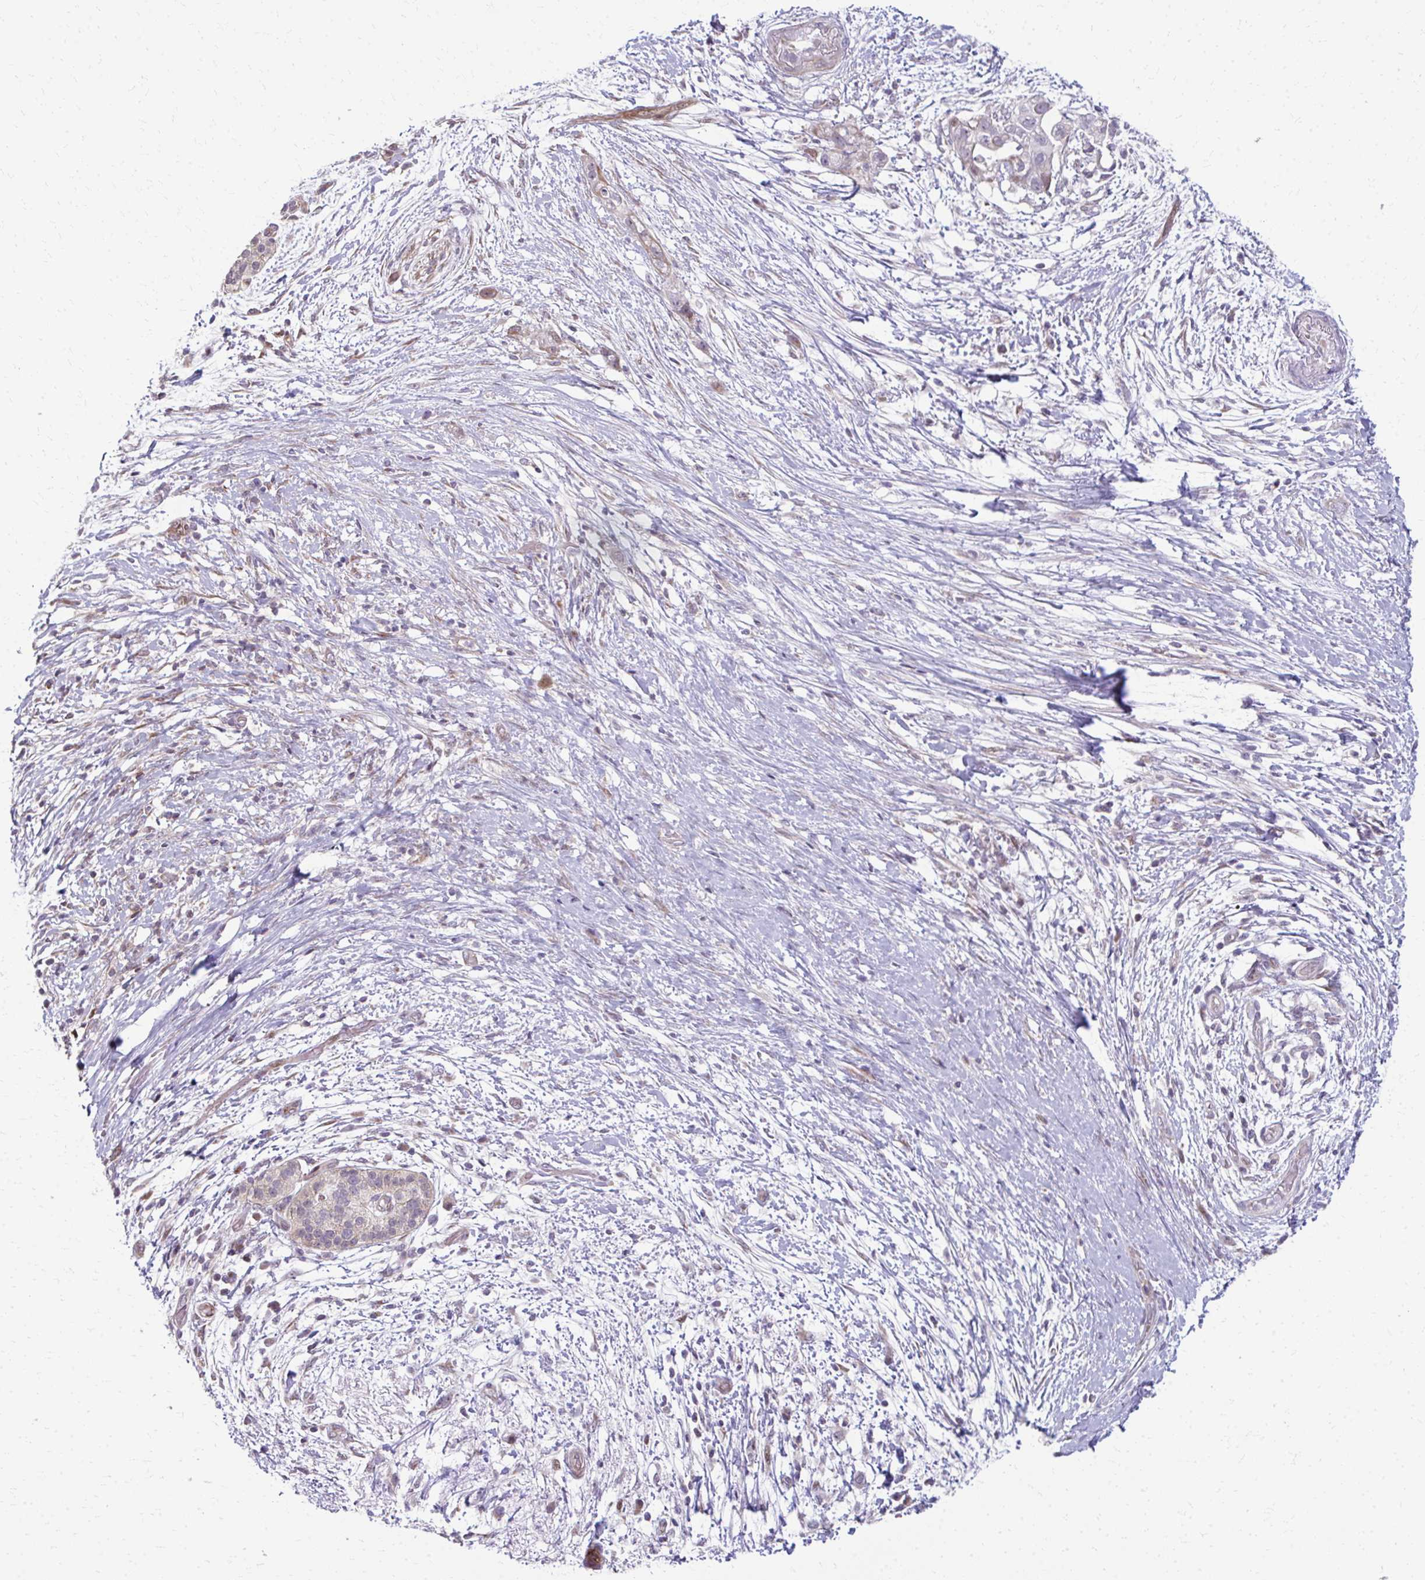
{"staining": {"intensity": "weak", "quantity": "25%-75%", "location": "cytoplasmic/membranous,nuclear"}, "tissue": "pancreatic cancer", "cell_type": "Tumor cells", "image_type": "cancer", "snomed": [{"axis": "morphology", "description": "Adenocarcinoma, NOS"}, {"axis": "topography", "description": "Pancreas"}], "caption": "Immunohistochemical staining of pancreatic adenocarcinoma exhibits low levels of weak cytoplasmic/membranous and nuclear positivity in approximately 25%-75% of tumor cells.", "gene": "MAF1", "patient": {"sex": "female", "age": 72}}